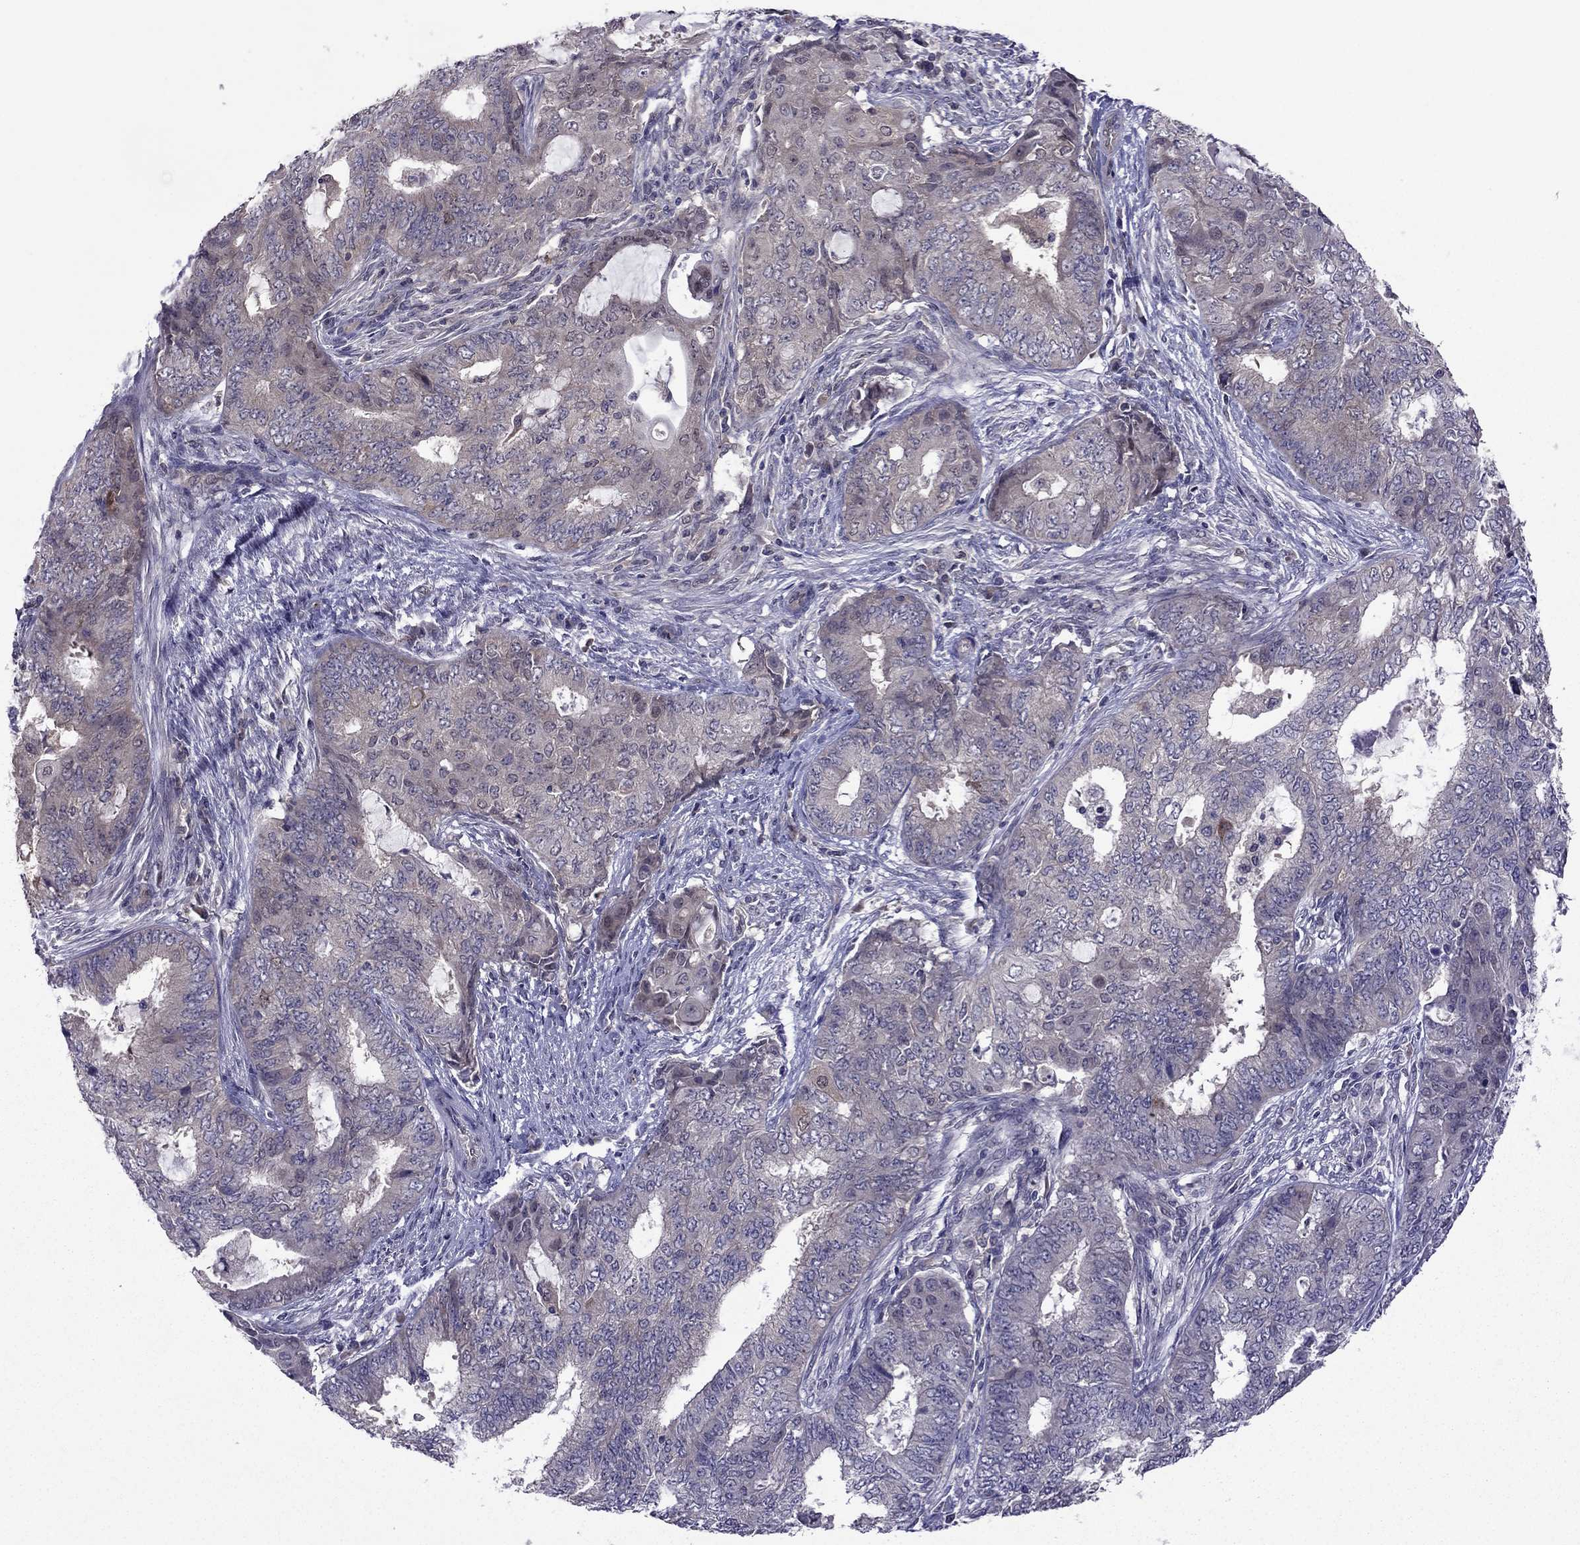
{"staining": {"intensity": "weak", "quantity": "25%-75%", "location": "cytoplasmic/membranous"}, "tissue": "endometrial cancer", "cell_type": "Tumor cells", "image_type": "cancer", "snomed": [{"axis": "morphology", "description": "Adenocarcinoma, NOS"}, {"axis": "topography", "description": "Endometrium"}], "caption": "Protein analysis of endometrial cancer tissue shows weak cytoplasmic/membranous staining in approximately 25%-75% of tumor cells. (Brightfield microscopy of DAB IHC at high magnification).", "gene": "CDK5", "patient": {"sex": "female", "age": 62}}